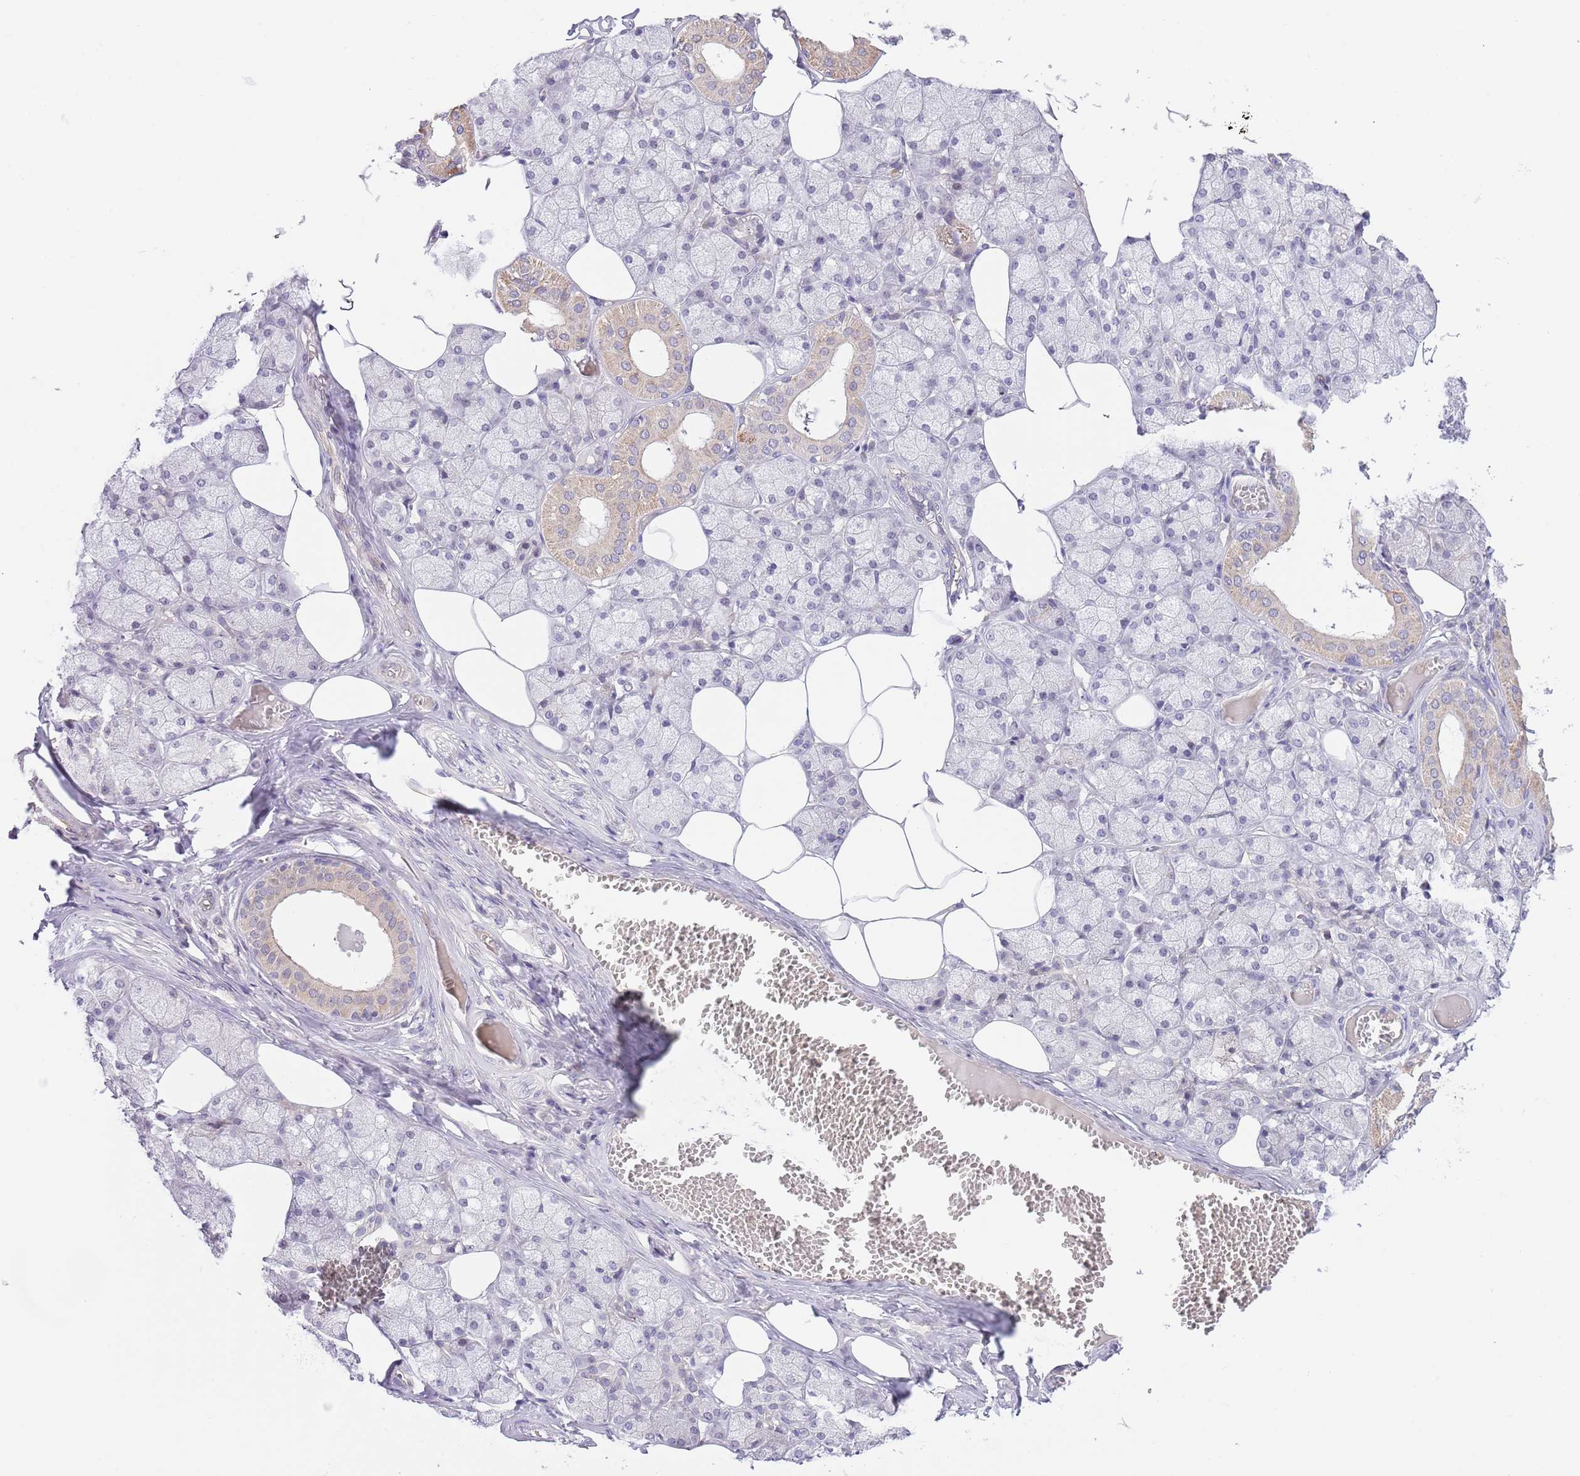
{"staining": {"intensity": "weak", "quantity": "<25%", "location": "cytoplasmic/membranous"}, "tissue": "salivary gland", "cell_type": "Glandular cells", "image_type": "normal", "snomed": [{"axis": "morphology", "description": "Normal tissue, NOS"}, {"axis": "topography", "description": "Salivary gland"}], "caption": "Immunohistochemistry histopathology image of normal salivary gland stained for a protein (brown), which reveals no positivity in glandular cells.", "gene": "AP1S2", "patient": {"sex": "male", "age": 62}}